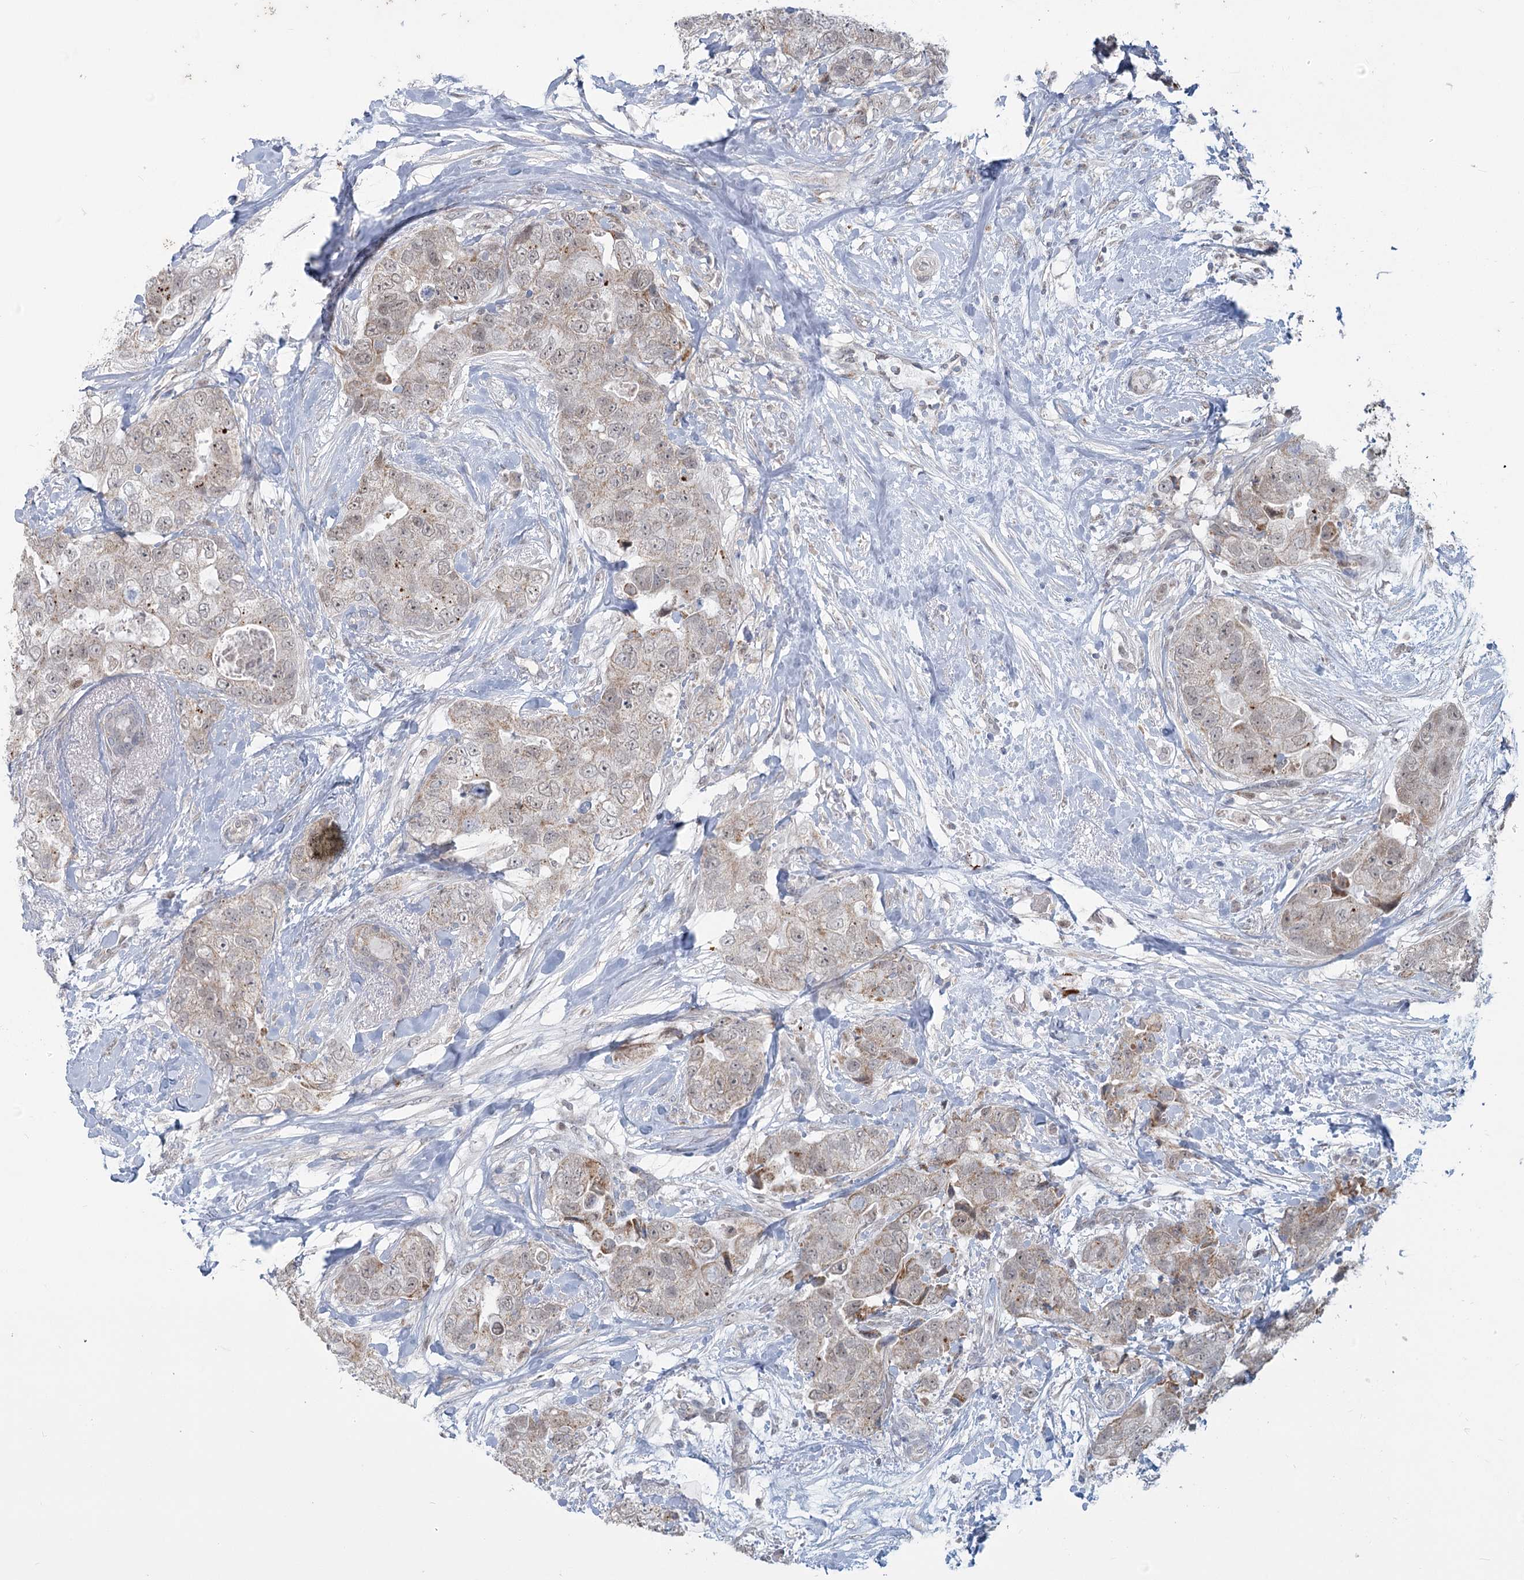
{"staining": {"intensity": "weak", "quantity": "<25%", "location": "cytoplasmic/membranous"}, "tissue": "breast cancer", "cell_type": "Tumor cells", "image_type": "cancer", "snomed": [{"axis": "morphology", "description": "Duct carcinoma"}, {"axis": "topography", "description": "Breast"}], "caption": "Tumor cells are negative for protein expression in human breast cancer.", "gene": "MTG1", "patient": {"sex": "female", "age": 62}}